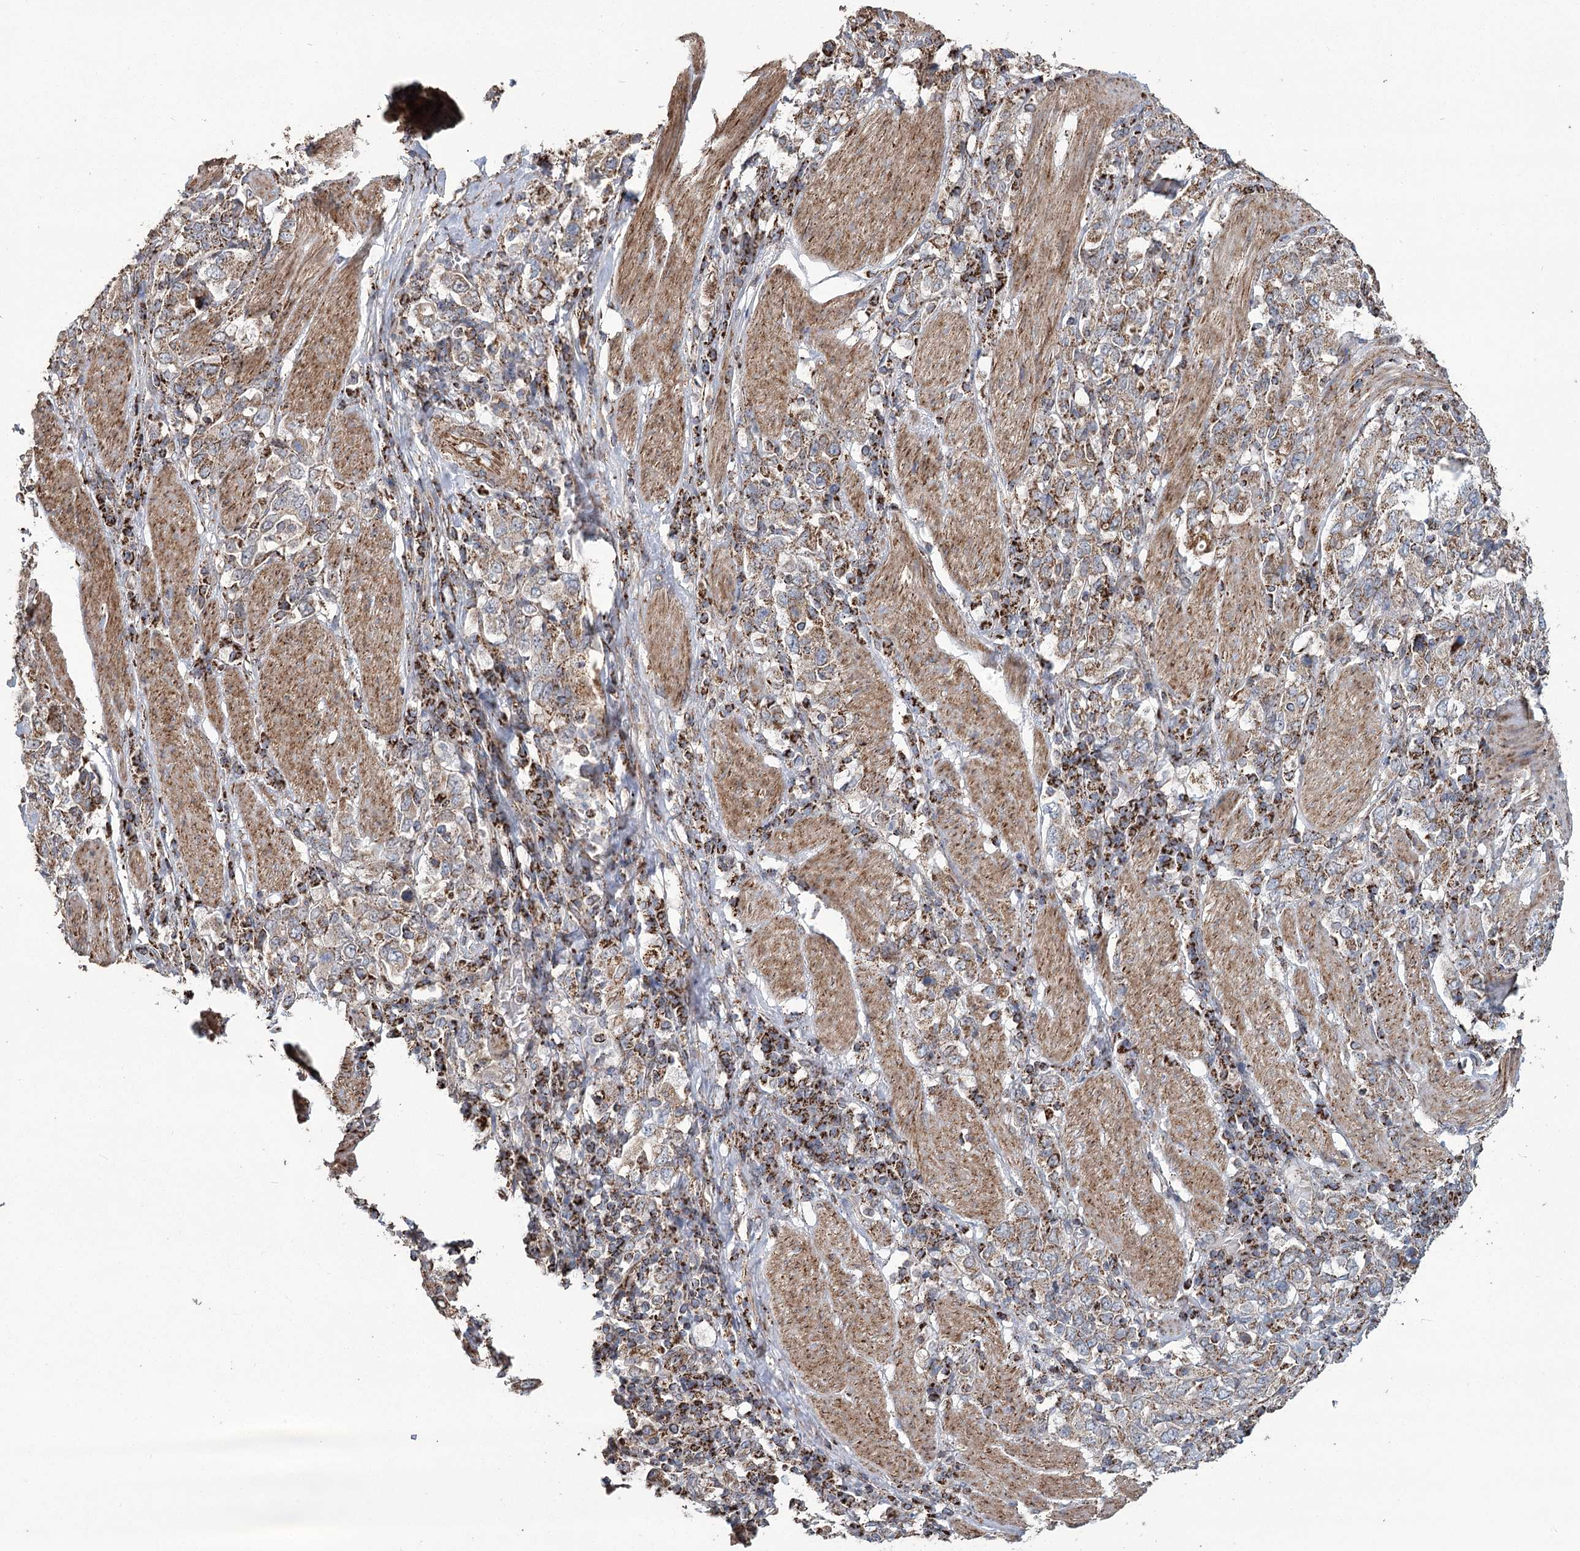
{"staining": {"intensity": "strong", "quantity": ">75%", "location": "cytoplasmic/membranous"}, "tissue": "stomach cancer", "cell_type": "Tumor cells", "image_type": "cancer", "snomed": [{"axis": "morphology", "description": "Adenocarcinoma, NOS"}, {"axis": "topography", "description": "Stomach, upper"}], "caption": "Immunohistochemistry (IHC) (DAB) staining of human stomach cancer reveals strong cytoplasmic/membranous protein expression in approximately >75% of tumor cells.", "gene": "RANBP3L", "patient": {"sex": "male", "age": 62}}